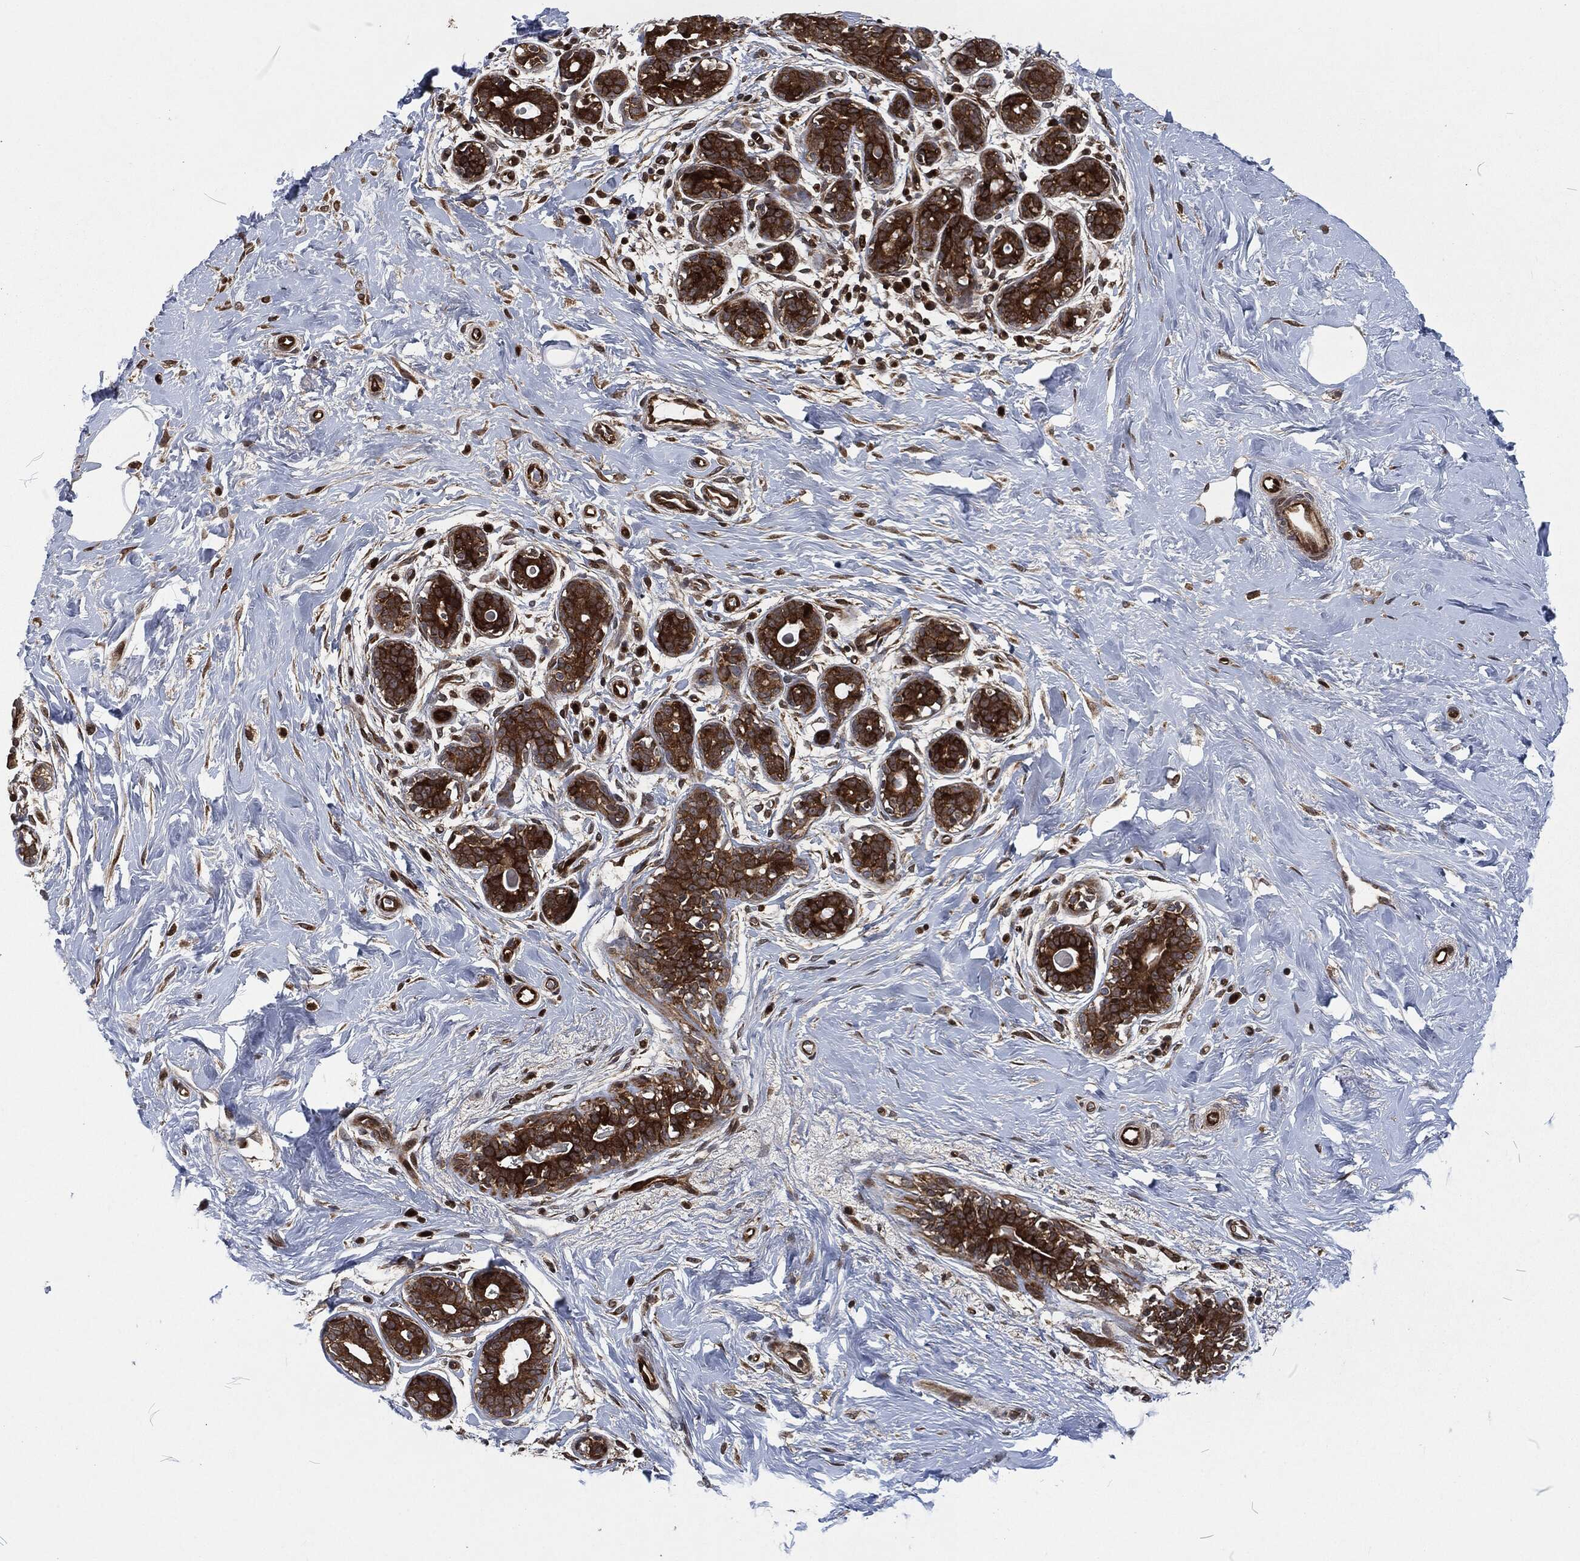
{"staining": {"intensity": "negative", "quantity": "none", "location": "none"}, "tissue": "breast", "cell_type": "Adipocytes", "image_type": "normal", "snomed": [{"axis": "morphology", "description": "Normal tissue, NOS"}, {"axis": "topography", "description": "Breast"}], "caption": "Immunohistochemical staining of unremarkable breast demonstrates no significant expression in adipocytes. (DAB IHC visualized using brightfield microscopy, high magnification).", "gene": "CMPK2", "patient": {"sex": "female", "age": 43}}